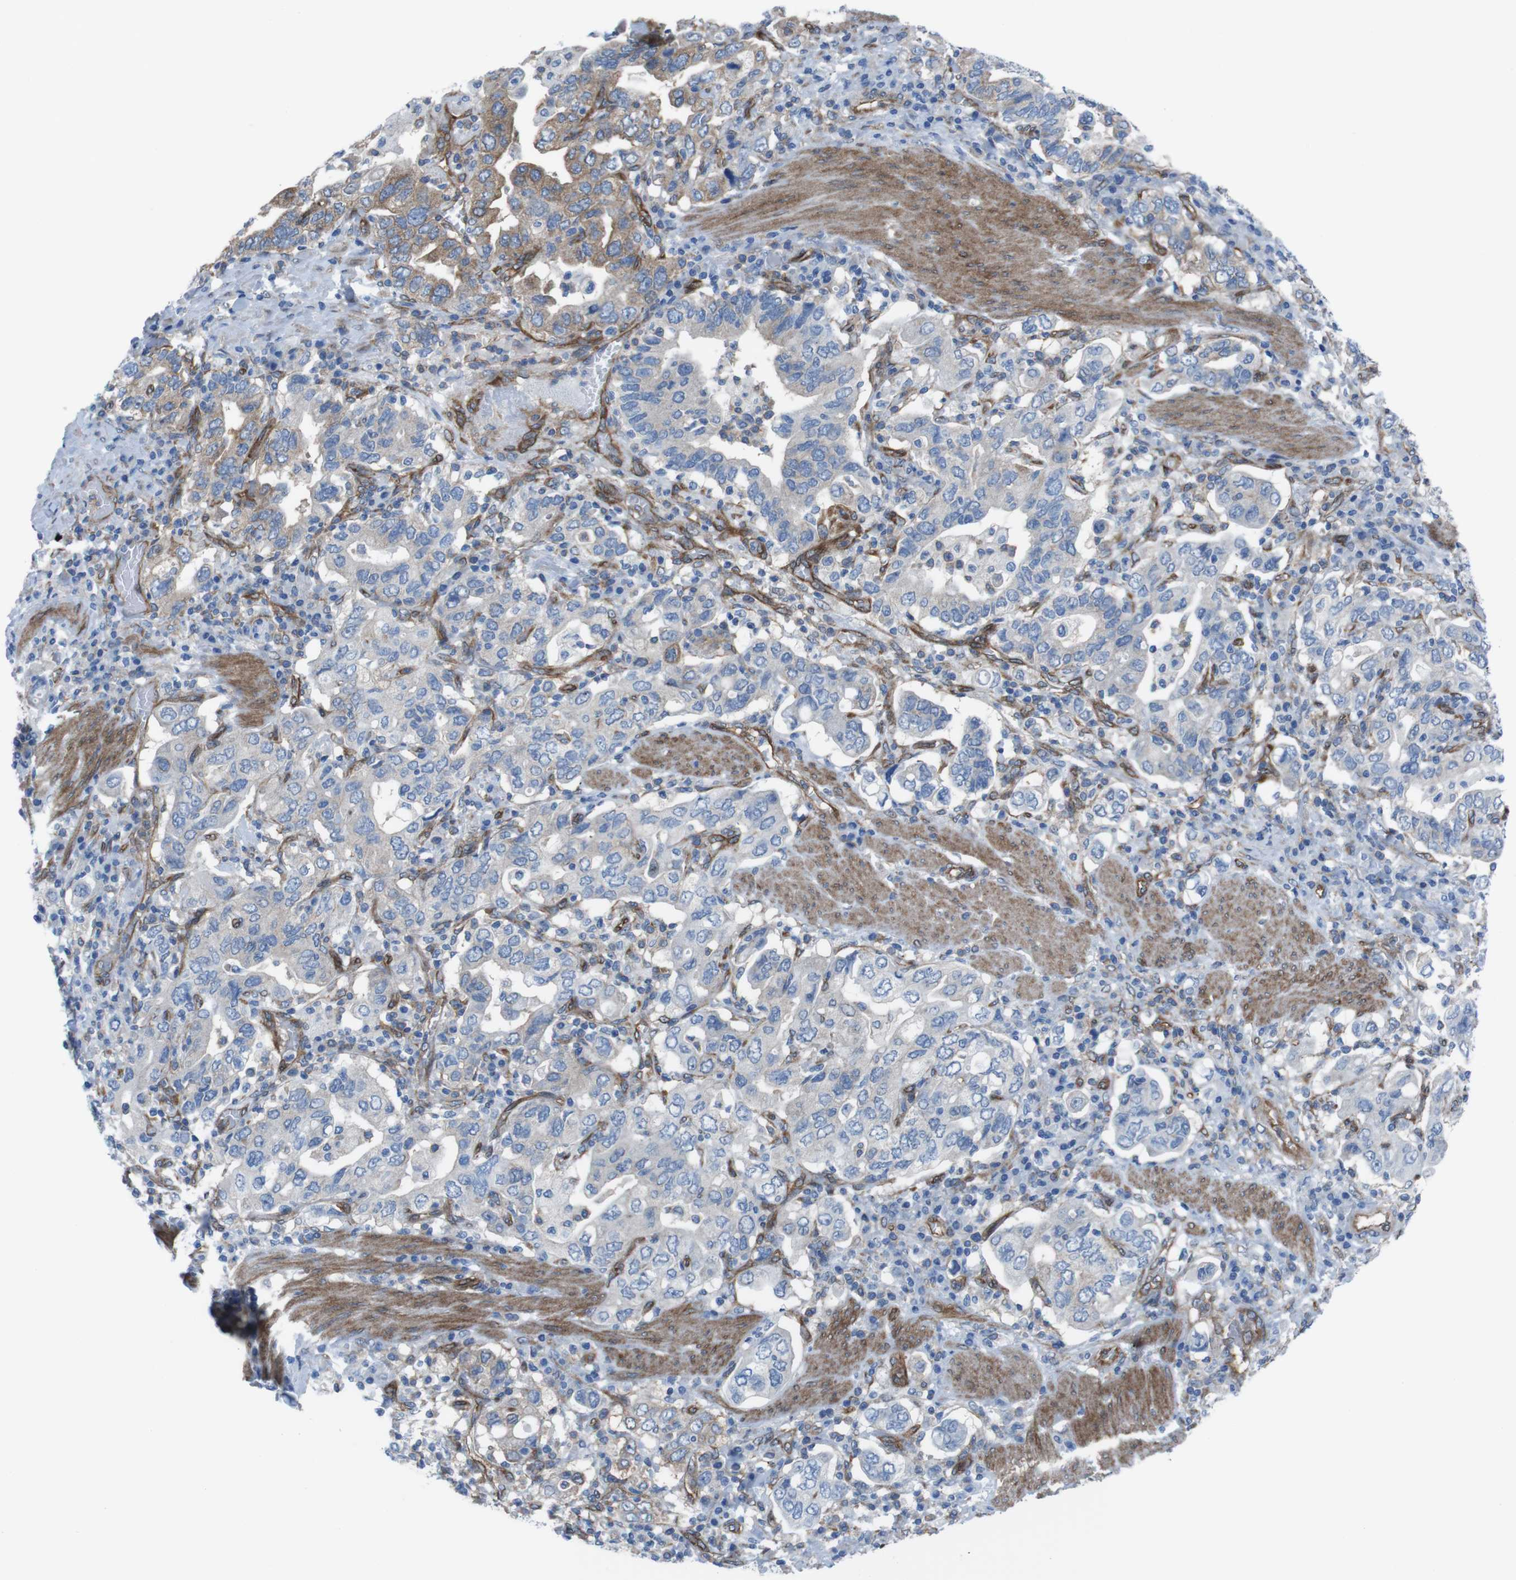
{"staining": {"intensity": "negative", "quantity": "none", "location": "none"}, "tissue": "stomach cancer", "cell_type": "Tumor cells", "image_type": "cancer", "snomed": [{"axis": "morphology", "description": "Adenocarcinoma, NOS"}, {"axis": "topography", "description": "Stomach, upper"}], "caption": "A histopathology image of human stomach adenocarcinoma is negative for staining in tumor cells.", "gene": "DIAPH2", "patient": {"sex": "male", "age": 62}}